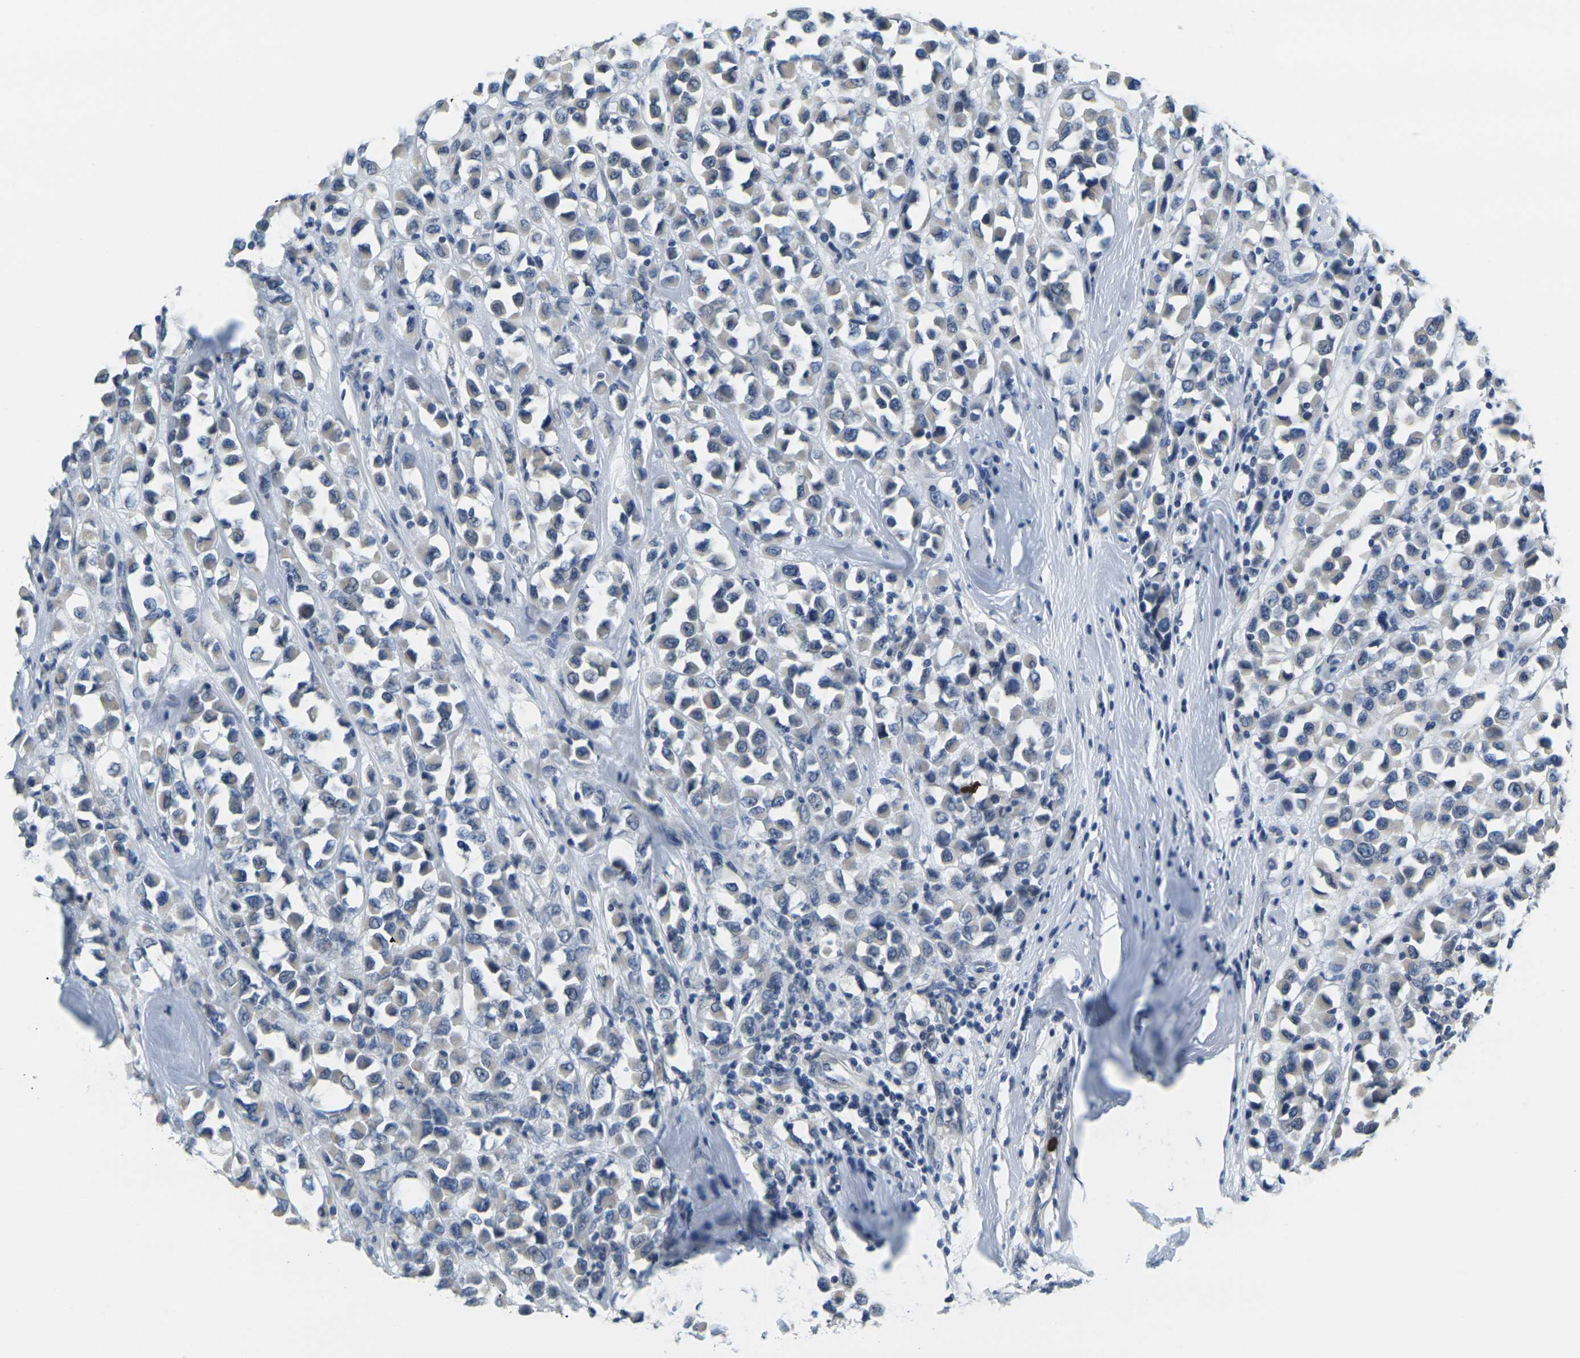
{"staining": {"intensity": "negative", "quantity": "none", "location": "none"}, "tissue": "breast cancer", "cell_type": "Tumor cells", "image_type": "cancer", "snomed": [{"axis": "morphology", "description": "Duct carcinoma"}, {"axis": "topography", "description": "Breast"}], "caption": "Immunohistochemical staining of breast cancer (intraductal carcinoma) exhibits no significant positivity in tumor cells.", "gene": "GPR15", "patient": {"sex": "female", "age": 61}}